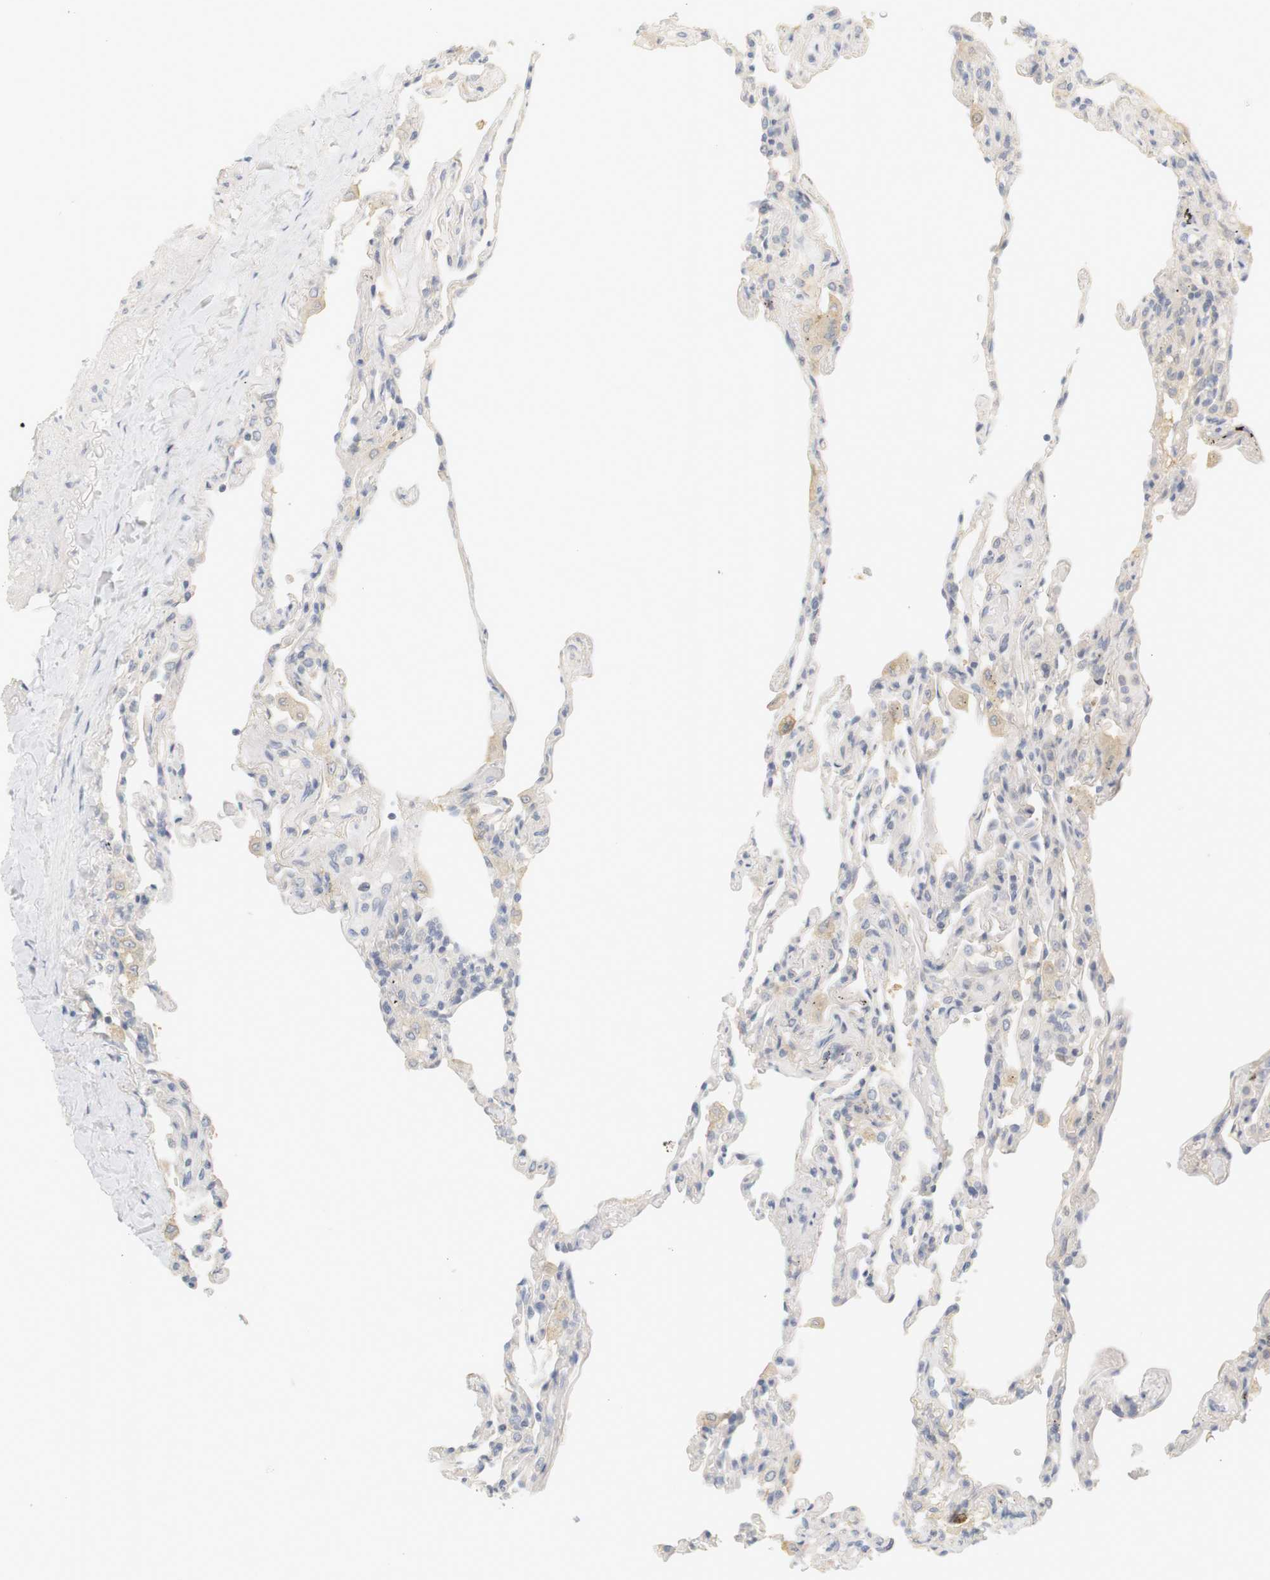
{"staining": {"intensity": "weak", "quantity": "<25%", "location": "cytoplasmic/membranous"}, "tissue": "lung", "cell_type": "Alveolar cells", "image_type": "normal", "snomed": [{"axis": "morphology", "description": "Normal tissue, NOS"}, {"axis": "topography", "description": "Lung"}], "caption": "Lung stained for a protein using immunohistochemistry reveals no staining alveolar cells.", "gene": "RTN3", "patient": {"sex": "male", "age": 59}}